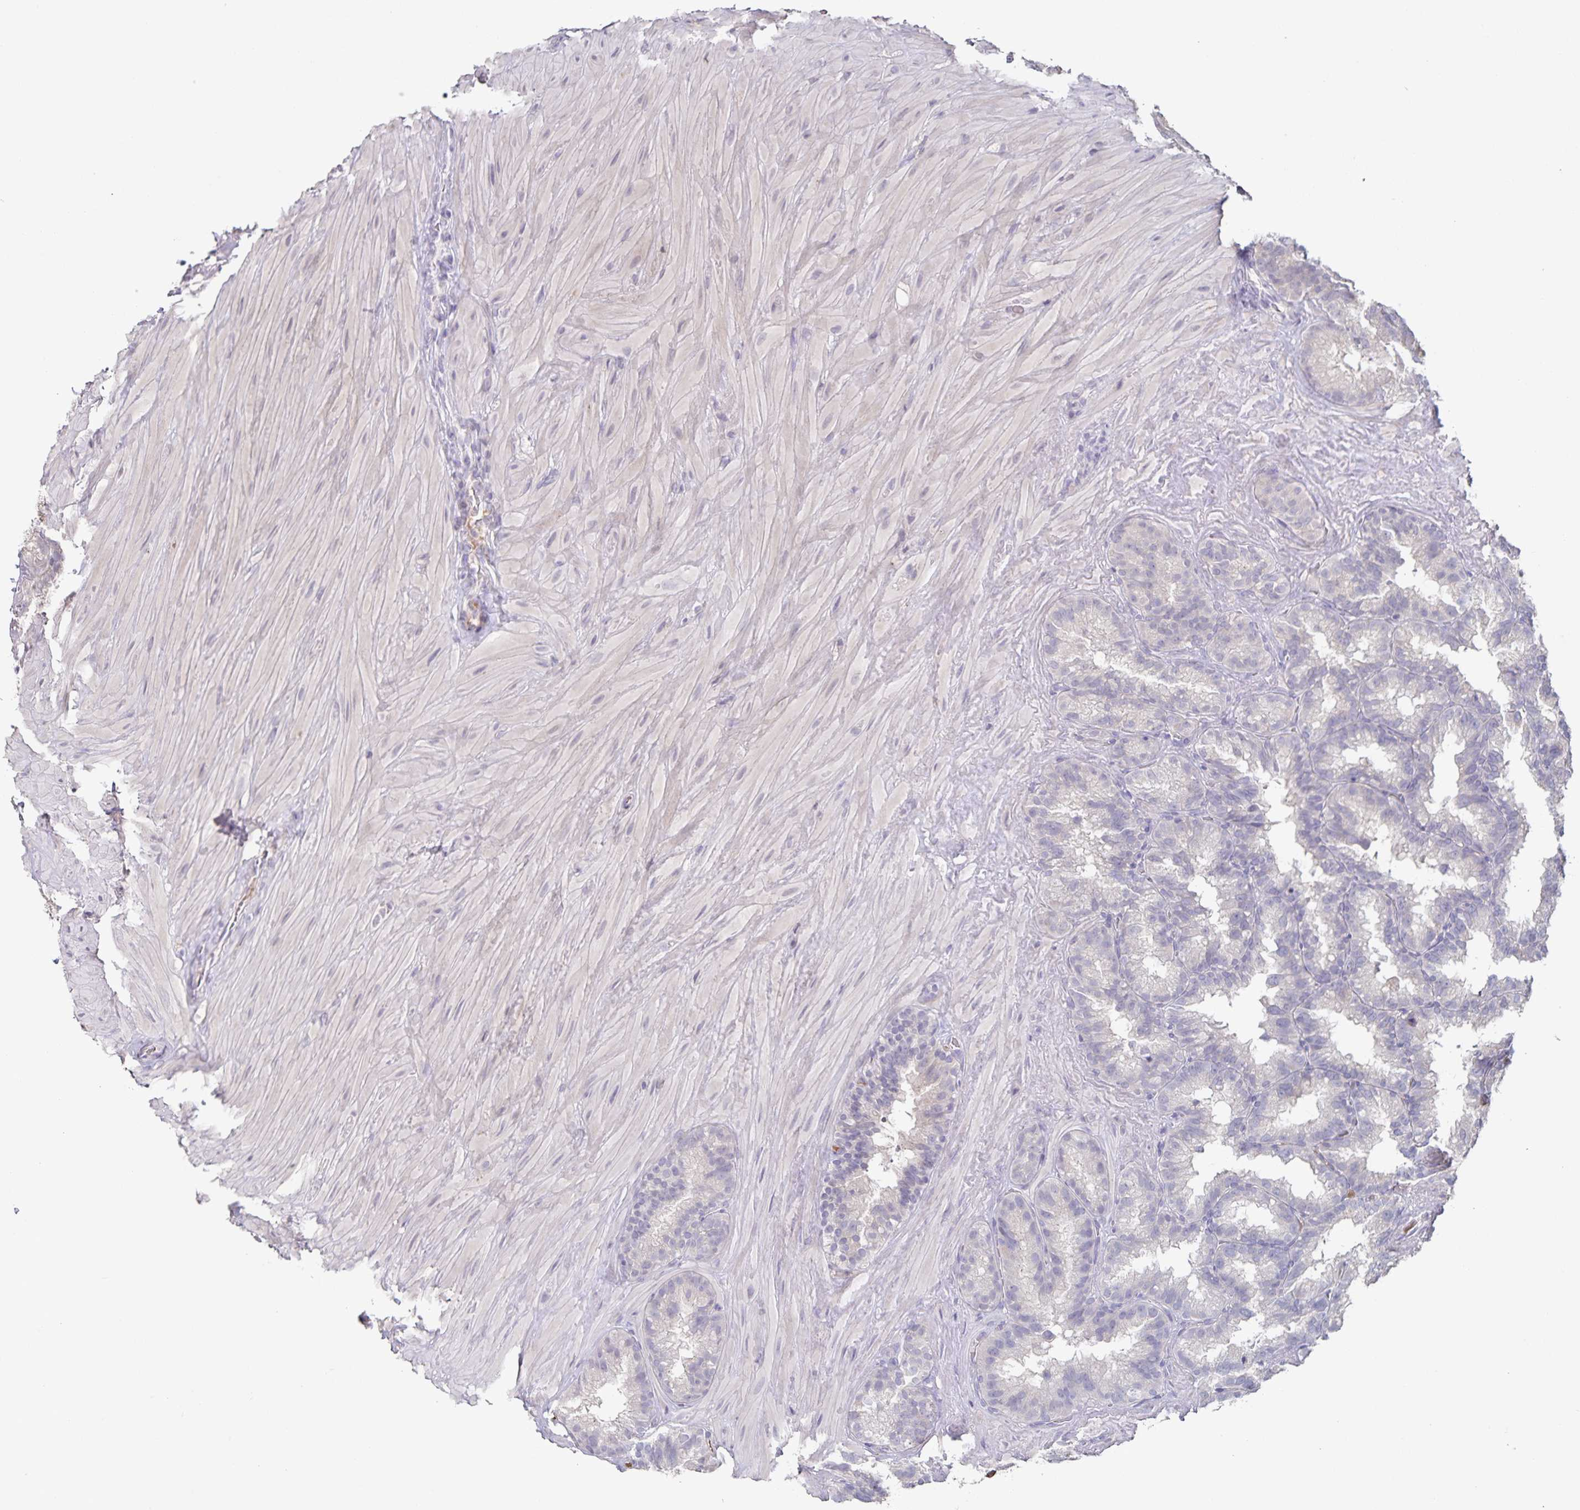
{"staining": {"intensity": "negative", "quantity": "none", "location": "none"}, "tissue": "seminal vesicle", "cell_type": "Glandular cells", "image_type": "normal", "snomed": [{"axis": "morphology", "description": "Normal tissue, NOS"}, {"axis": "topography", "description": "Seminal veicle"}], "caption": "Immunohistochemistry histopathology image of normal seminal vesicle: seminal vesicle stained with DAB reveals no significant protein staining in glandular cells. Brightfield microscopy of immunohistochemistry (IHC) stained with DAB (3,3'-diaminobenzidine) (brown) and hematoxylin (blue), captured at high magnification.", "gene": "INSL5", "patient": {"sex": "male", "age": 60}}